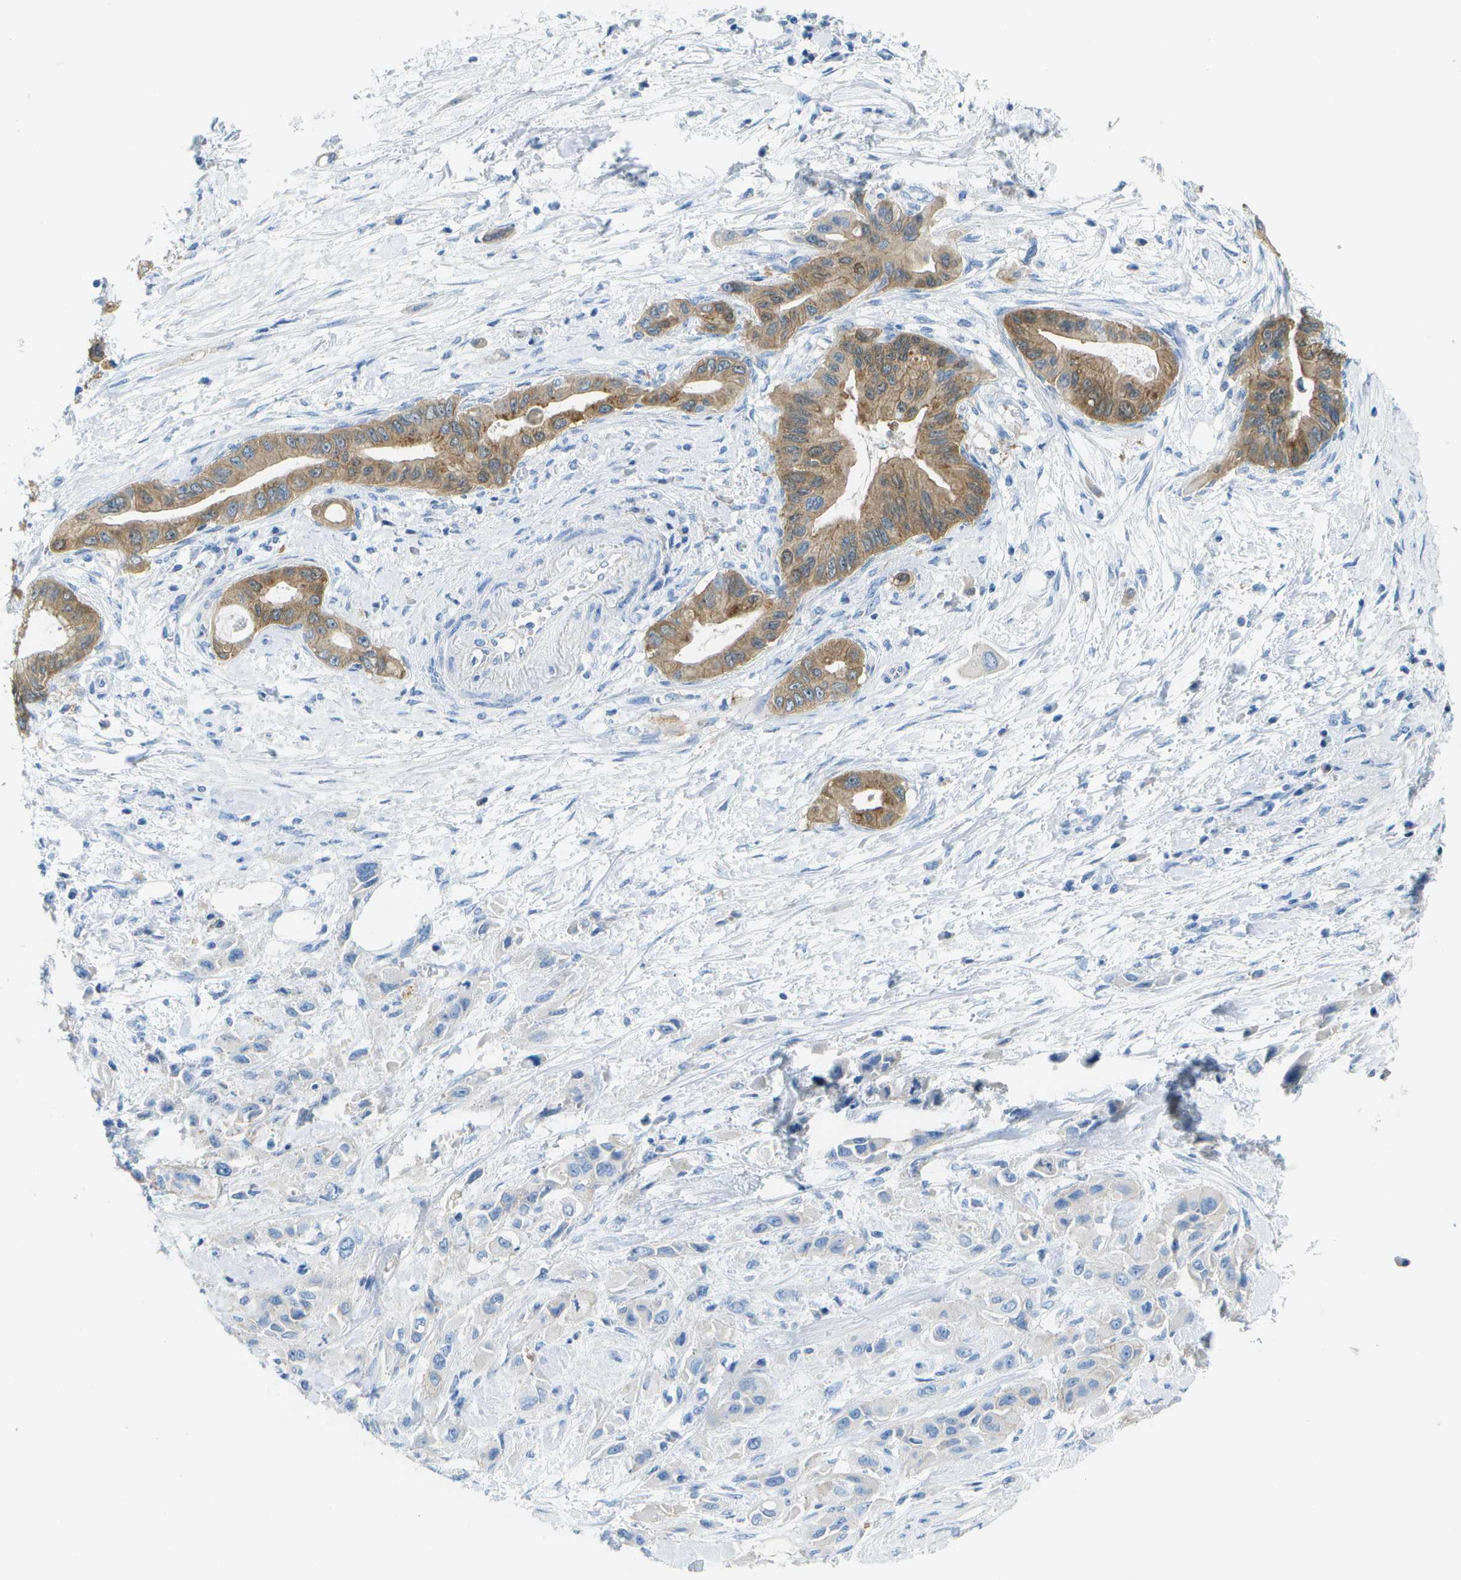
{"staining": {"intensity": "moderate", "quantity": "25%-75%", "location": "cytoplasmic/membranous"}, "tissue": "pancreatic cancer", "cell_type": "Tumor cells", "image_type": "cancer", "snomed": [{"axis": "morphology", "description": "Adenocarcinoma, NOS"}, {"axis": "topography", "description": "Pancreas"}], "caption": "Protein positivity by immunohistochemistry (IHC) exhibits moderate cytoplasmic/membranous expression in approximately 25%-75% of tumor cells in pancreatic cancer (adenocarcinoma). The protein is shown in brown color, while the nuclei are stained blue.", "gene": "CD46", "patient": {"sex": "female", "age": 73}}